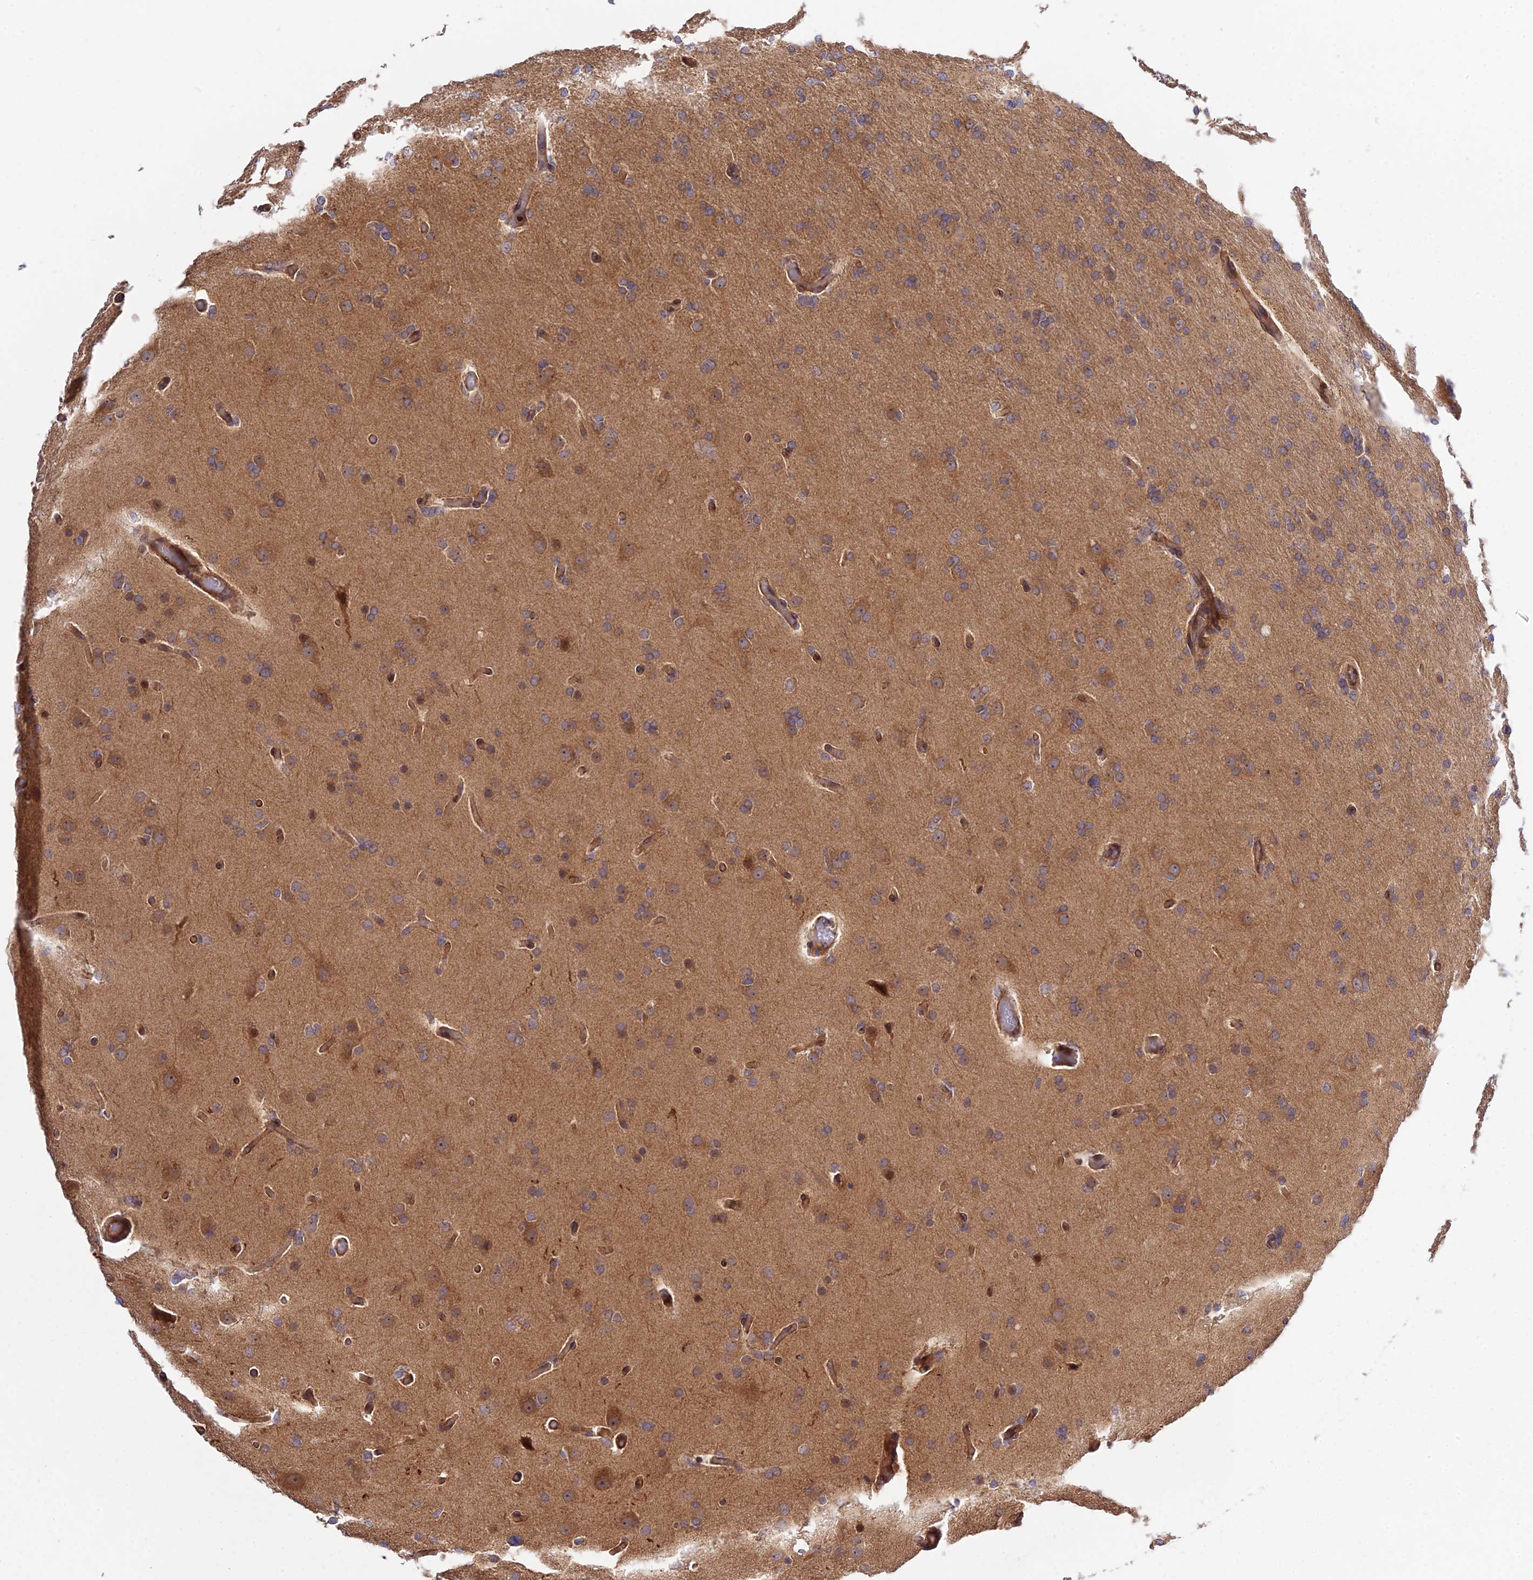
{"staining": {"intensity": "weak", "quantity": "25%-75%", "location": "cytoplasmic/membranous"}, "tissue": "glioma", "cell_type": "Tumor cells", "image_type": "cancer", "snomed": [{"axis": "morphology", "description": "Glioma, malignant, High grade"}, {"axis": "topography", "description": "Cerebral cortex"}], "caption": "Immunohistochemical staining of glioma shows low levels of weak cytoplasmic/membranous protein positivity in about 25%-75% of tumor cells.", "gene": "SMG6", "patient": {"sex": "female", "age": 36}}